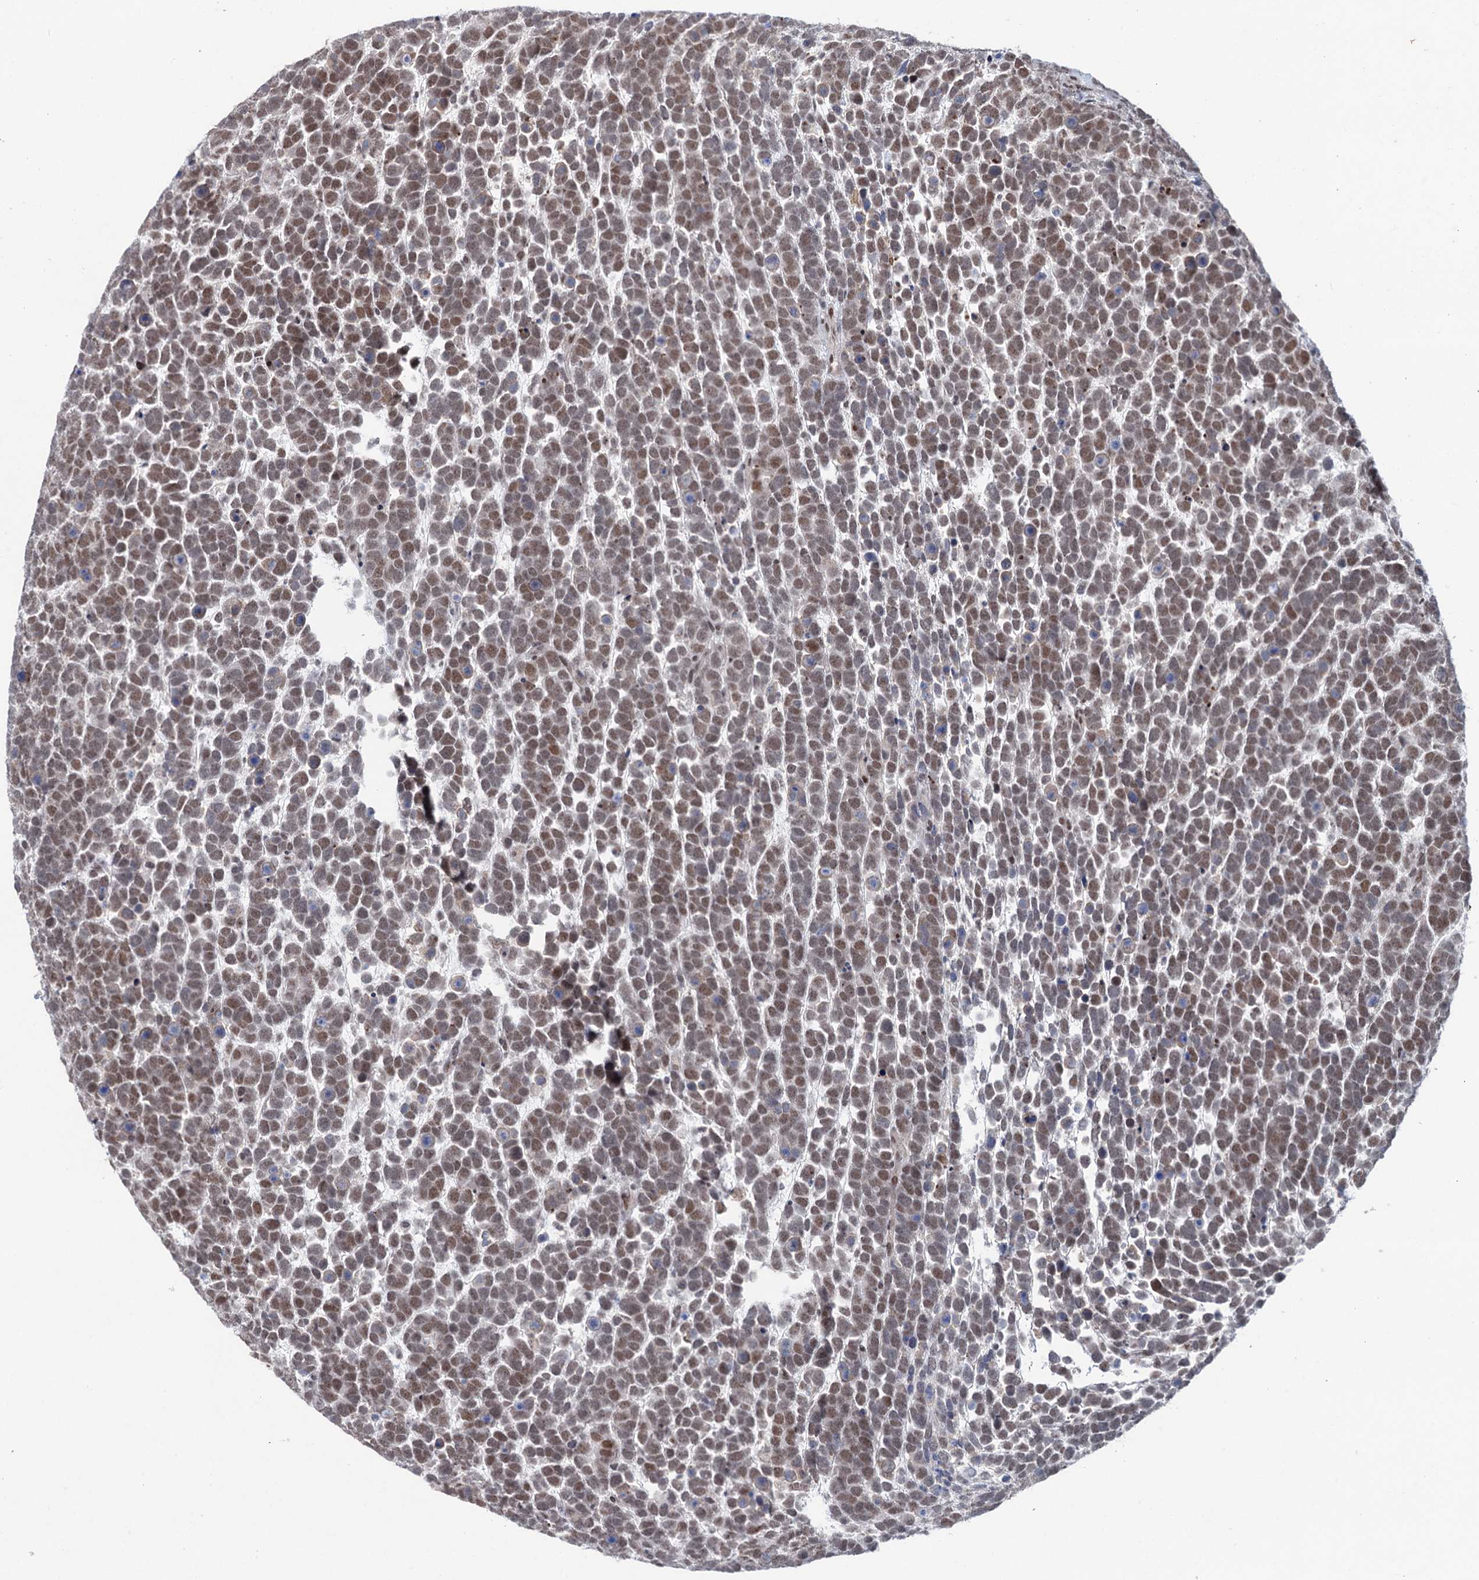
{"staining": {"intensity": "moderate", "quantity": ">75%", "location": "nuclear"}, "tissue": "urothelial cancer", "cell_type": "Tumor cells", "image_type": "cancer", "snomed": [{"axis": "morphology", "description": "Urothelial carcinoma, High grade"}, {"axis": "topography", "description": "Urinary bladder"}], "caption": "Urothelial cancer stained with DAB IHC reveals medium levels of moderate nuclear positivity in about >75% of tumor cells.", "gene": "FAM53A", "patient": {"sex": "female", "age": 82}}